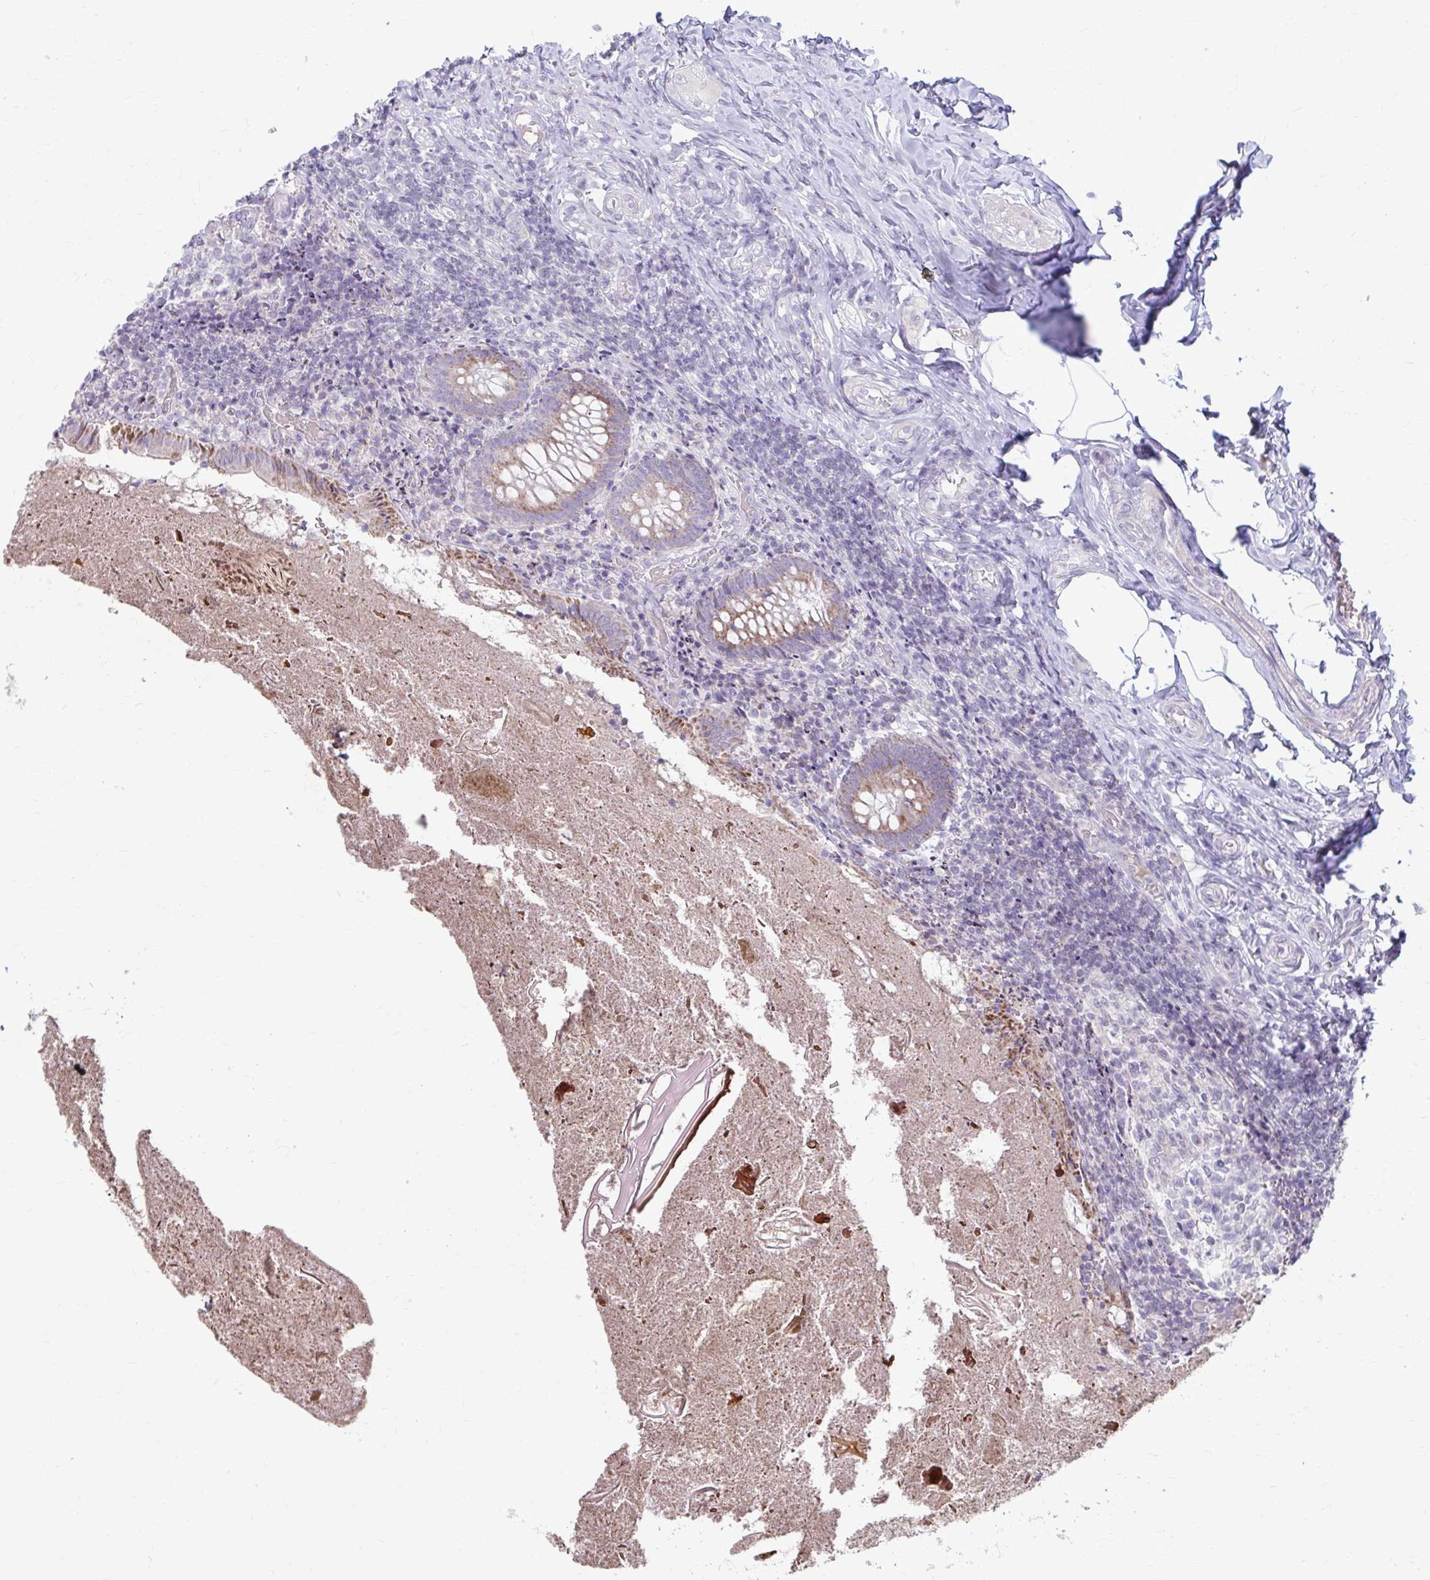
{"staining": {"intensity": "moderate", "quantity": ">75%", "location": "cytoplasmic/membranous"}, "tissue": "appendix", "cell_type": "Glandular cells", "image_type": "normal", "snomed": [{"axis": "morphology", "description": "Normal tissue, NOS"}, {"axis": "topography", "description": "Appendix"}], "caption": "Immunohistochemistry (IHC) of benign human appendix exhibits medium levels of moderate cytoplasmic/membranous staining in about >75% of glandular cells. (brown staining indicates protein expression, while blue staining denotes nuclei).", "gene": "MSMO1", "patient": {"sex": "female", "age": 17}}